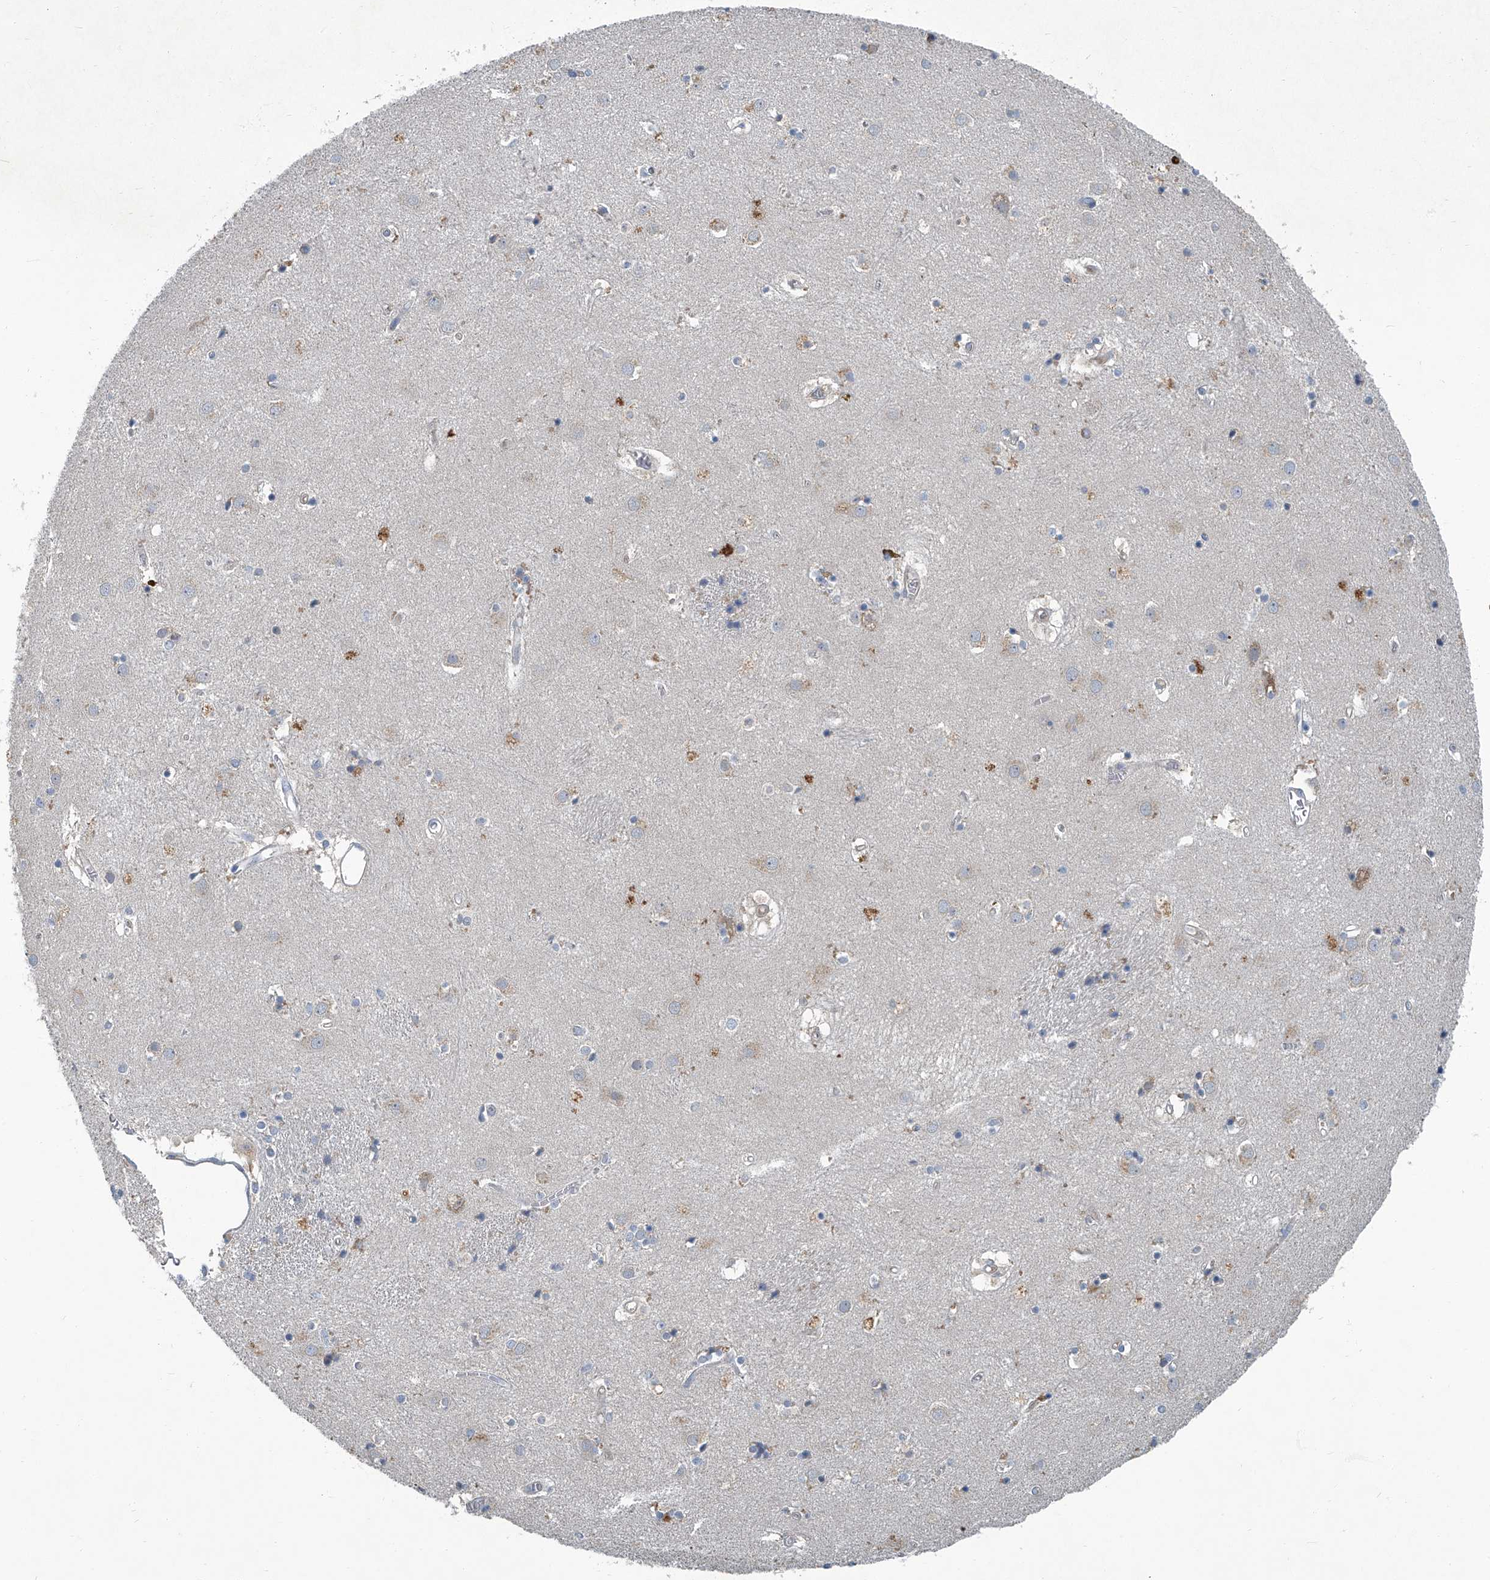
{"staining": {"intensity": "weak", "quantity": "<25%", "location": "cytoplasmic/membranous"}, "tissue": "caudate", "cell_type": "Glial cells", "image_type": "normal", "snomed": [{"axis": "morphology", "description": "Normal tissue, NOS"}, {"axis": "topography", "description": "Lateral ventricle wall"}], "caption": "IHC histopathology image of unremarkable caudate stained for a protein (brown), which exhibits no staining in glial cells. (Immunohistochemistry (ihc), brightfield microscopy, high magnification).", "gene": "SLC26A11", "patient": {"sex": "male", "age": 70}}